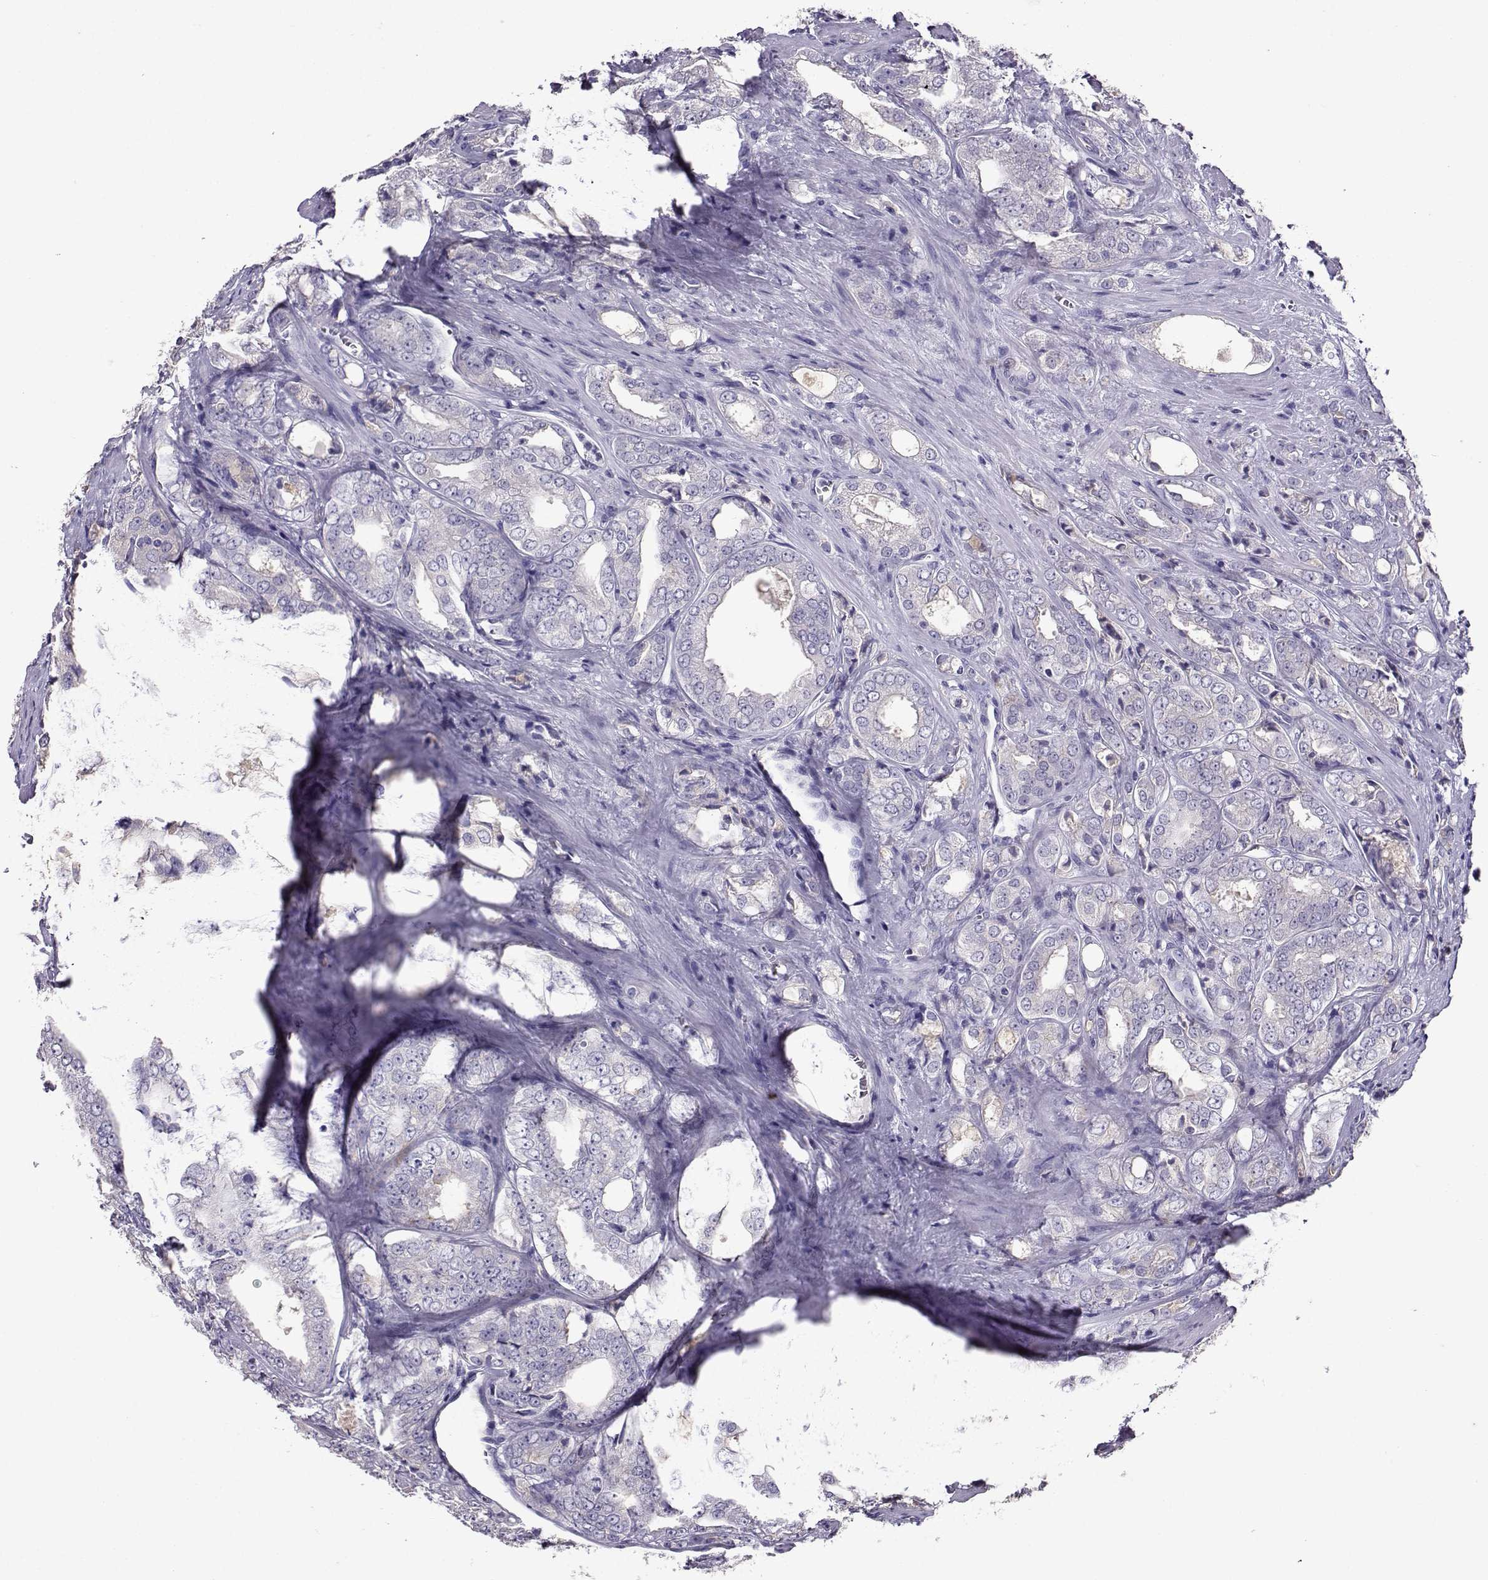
{"staining": {"intensity": "weak", "quantity": ">75%", "location": "cytoplasmic/membranous"}, "tissue": "prostate cancer", "cell_type": "Tumor cells", "image_type": "cancer", "snomed": [{"axis": "morphology", "description": "Adenocarcinoma, NOS"}, {"axis": "morphology", "description": "Adenocarcinoma, High grade"}, {"axis": "topography", "description": "Prostate"}], "caption": "A photomicrograph of human prostate adenocarcinoma (high-grade) stained for a protein demonstrates weak cytoplasmic/membranous brown staining in tumor cells.", "gene": "CLUL1", "patient": {"sex": "male", "age": 70}}